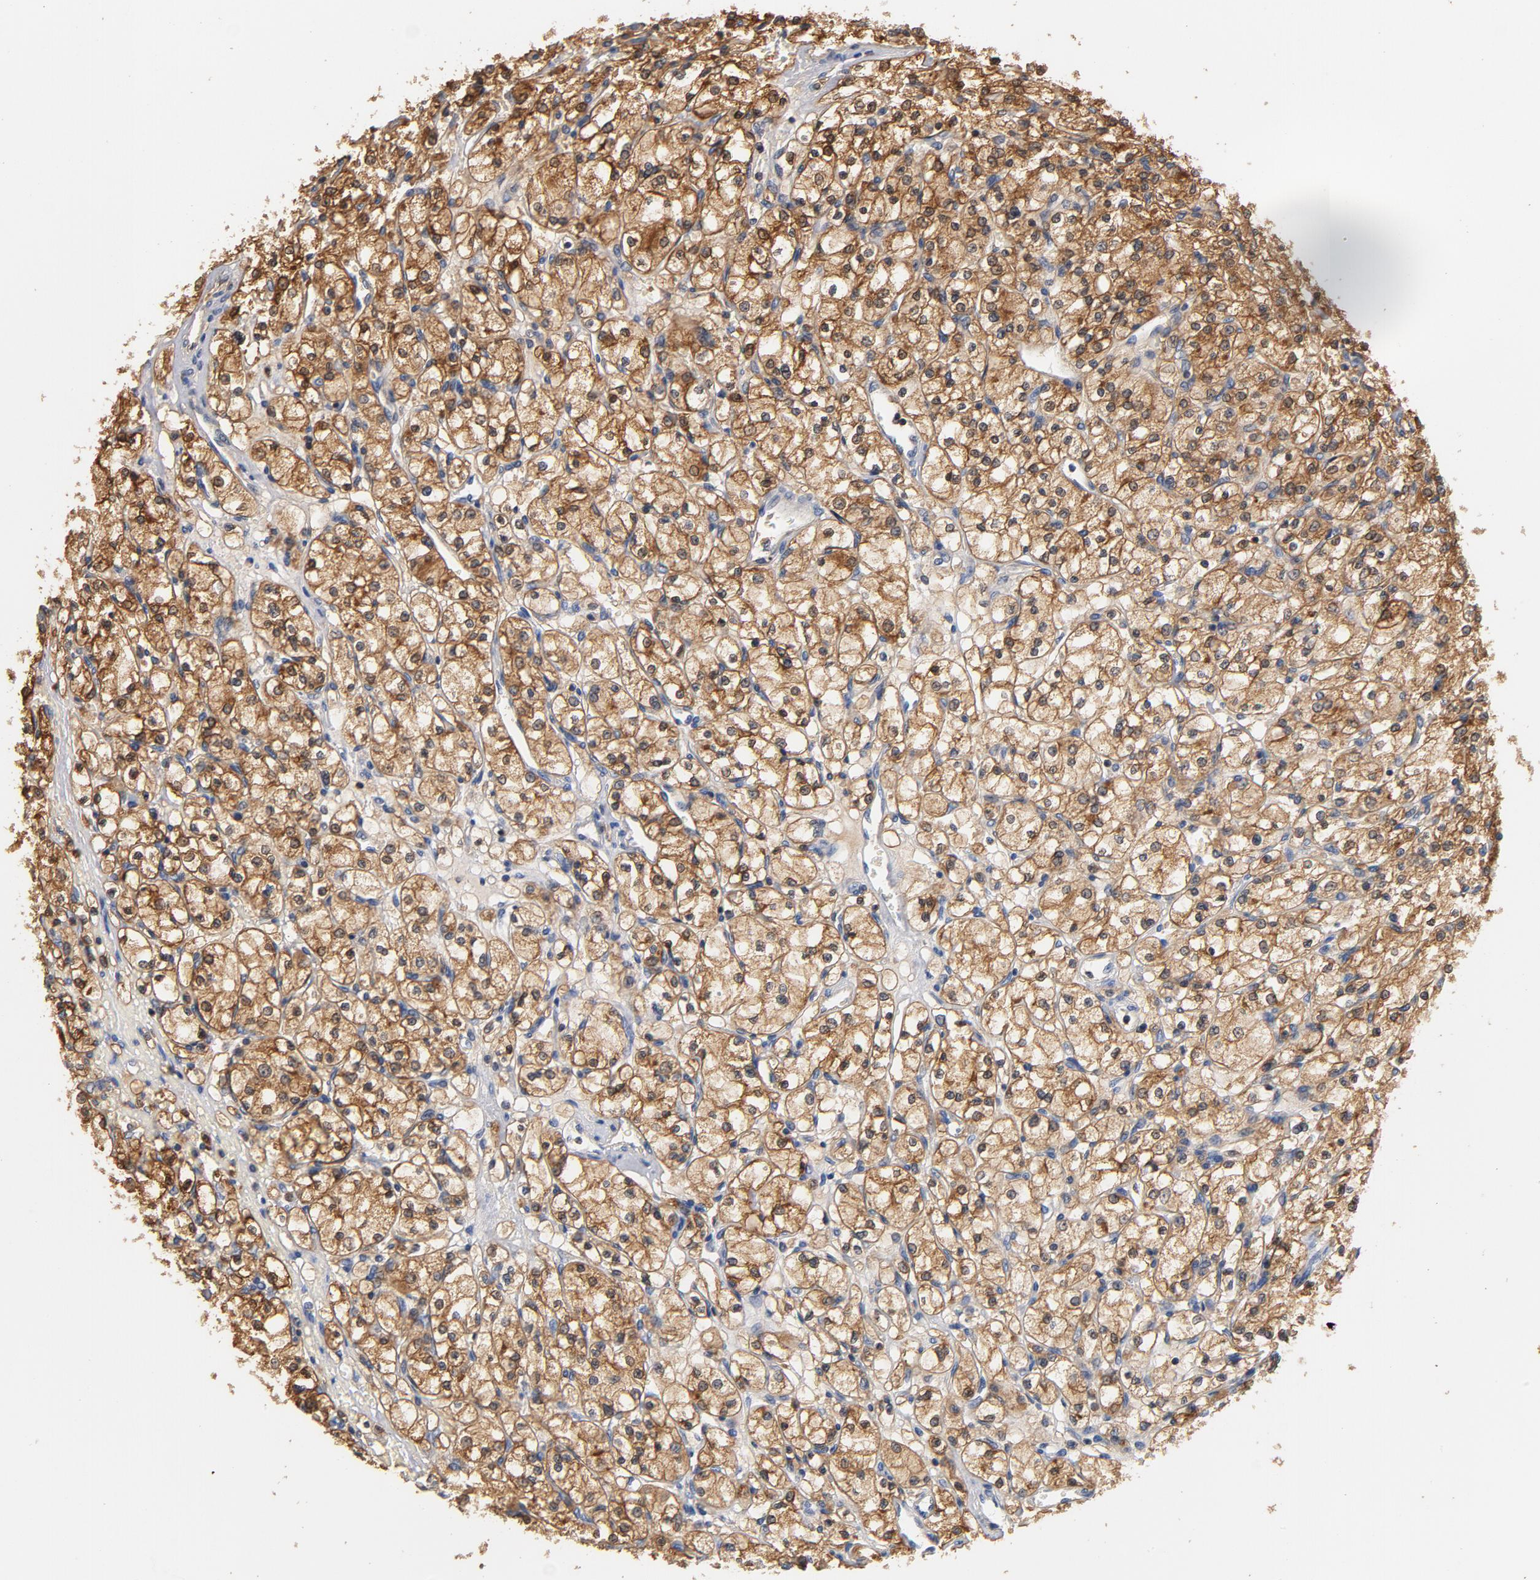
{"staining": {"intensity": "moderate", "quantity": ">75%", "location": "cytoplasmic/membranous"}, "tissue": "renal cancer", "cell_type": "Tumor cells", "image_type": "cancer", "snomed": [{"axis": "morphology", "description": "Adenocarcinoma, NOS"}, {"axis": "topography", "description": "Kidney"}], "caption": "Immunohistochemistry photomicrograph of neoplastic tissue: human renal cancer stained using immunohistochemistry (IHC) shows medium levels of moderate protein expression localized specifically in the cytoplasmic/membranous of tumor cells, appearing as a cytoplasmic/membranous brown color.", "gene": "EZR", "patient": {"sex": "female", "age": 83}}